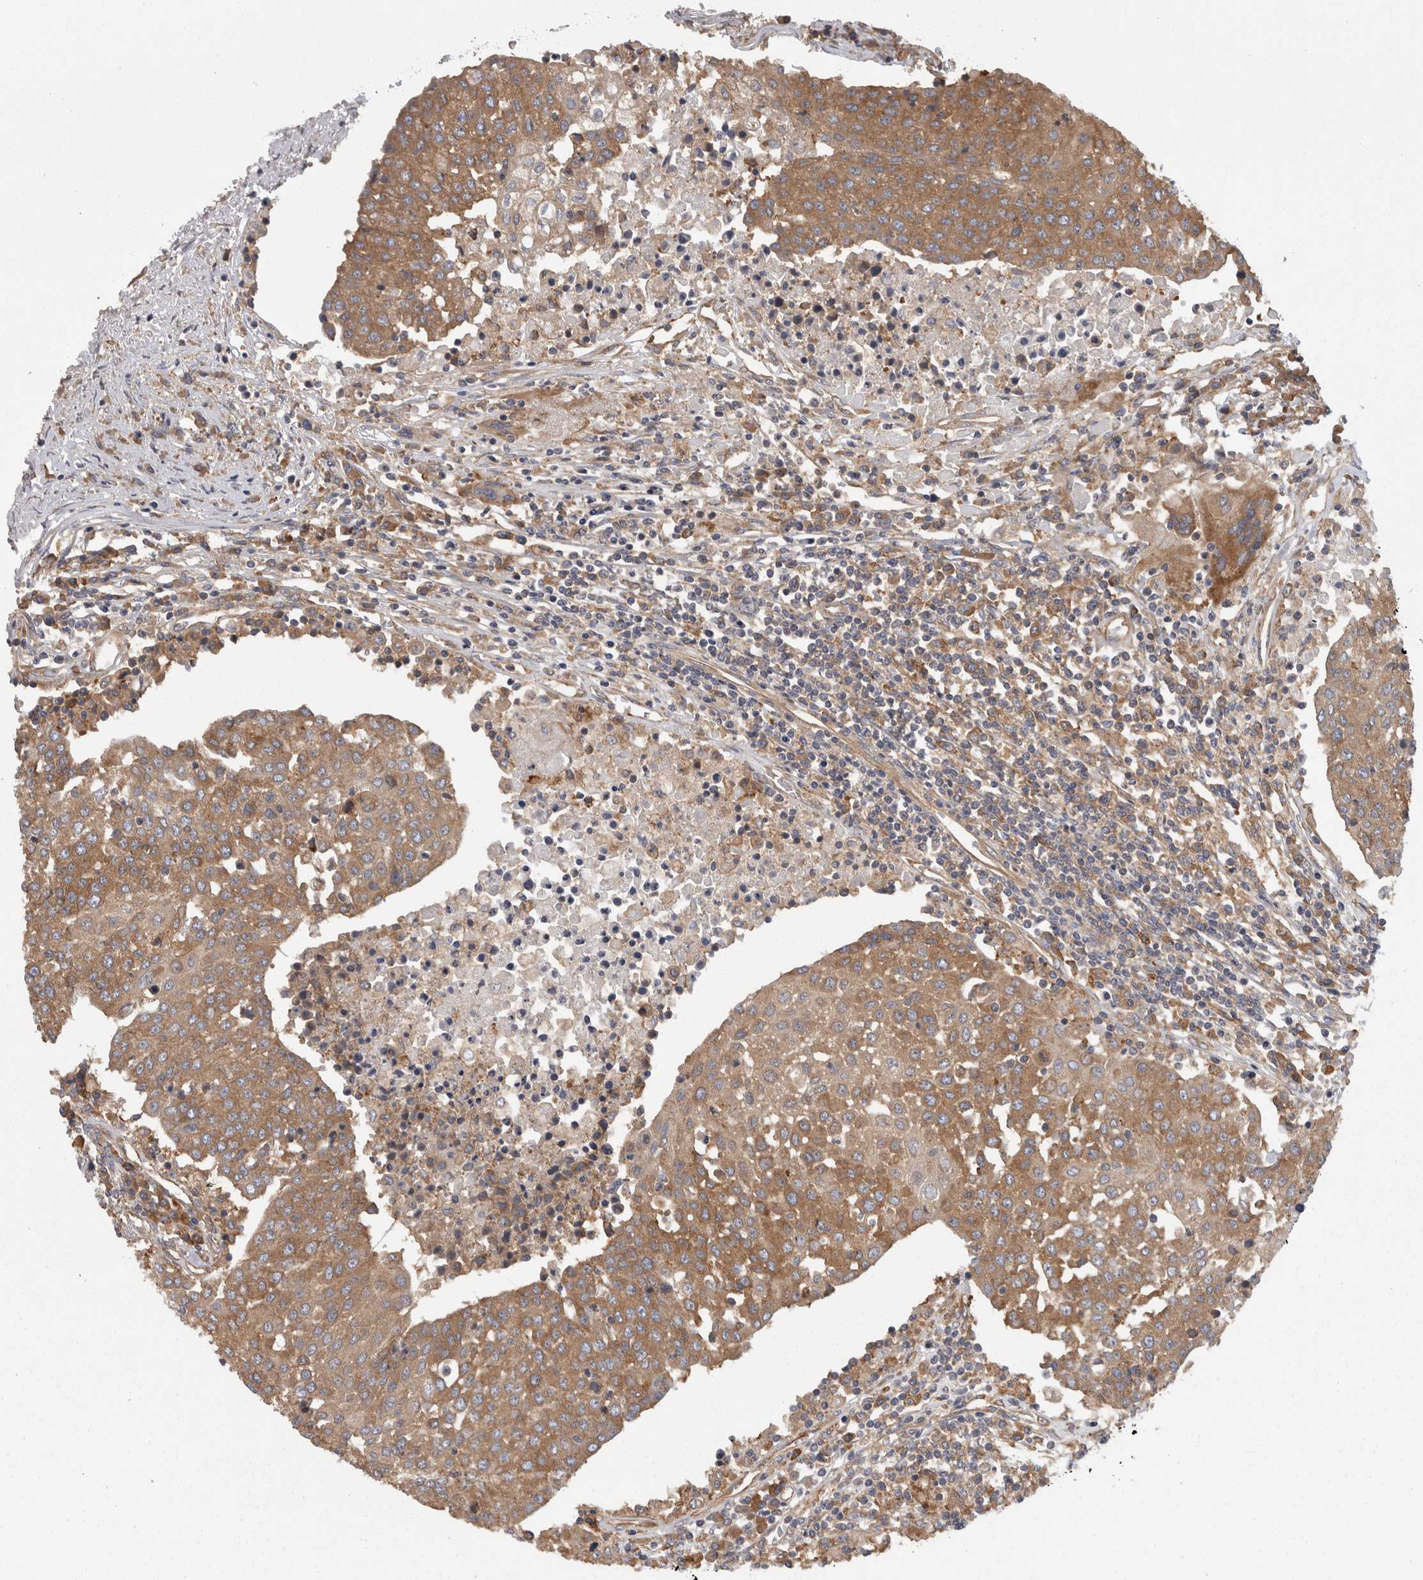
{"staining": {"intensity": "moderate", "quantity": ">75%", "location": "cytoplasmic/membranous"}, "tissue": "urothelial cancer", "cell_type": "Tumor cells", "image_type": "cancer", "snomed": [{"axis": "morphology", "description": "Urothelial carcinoma, High grade"}, {"axis": "topography", "description": "Urinary bladder"}], "caption": "High-grade urothelial carcinoma stained with a brown dye reveals moderate cytoplasmic/membranous positive expression in approximately >75% of tumor cells.", "gene": "SMCR8", "patient": {"sex": "female", "age": 85}}